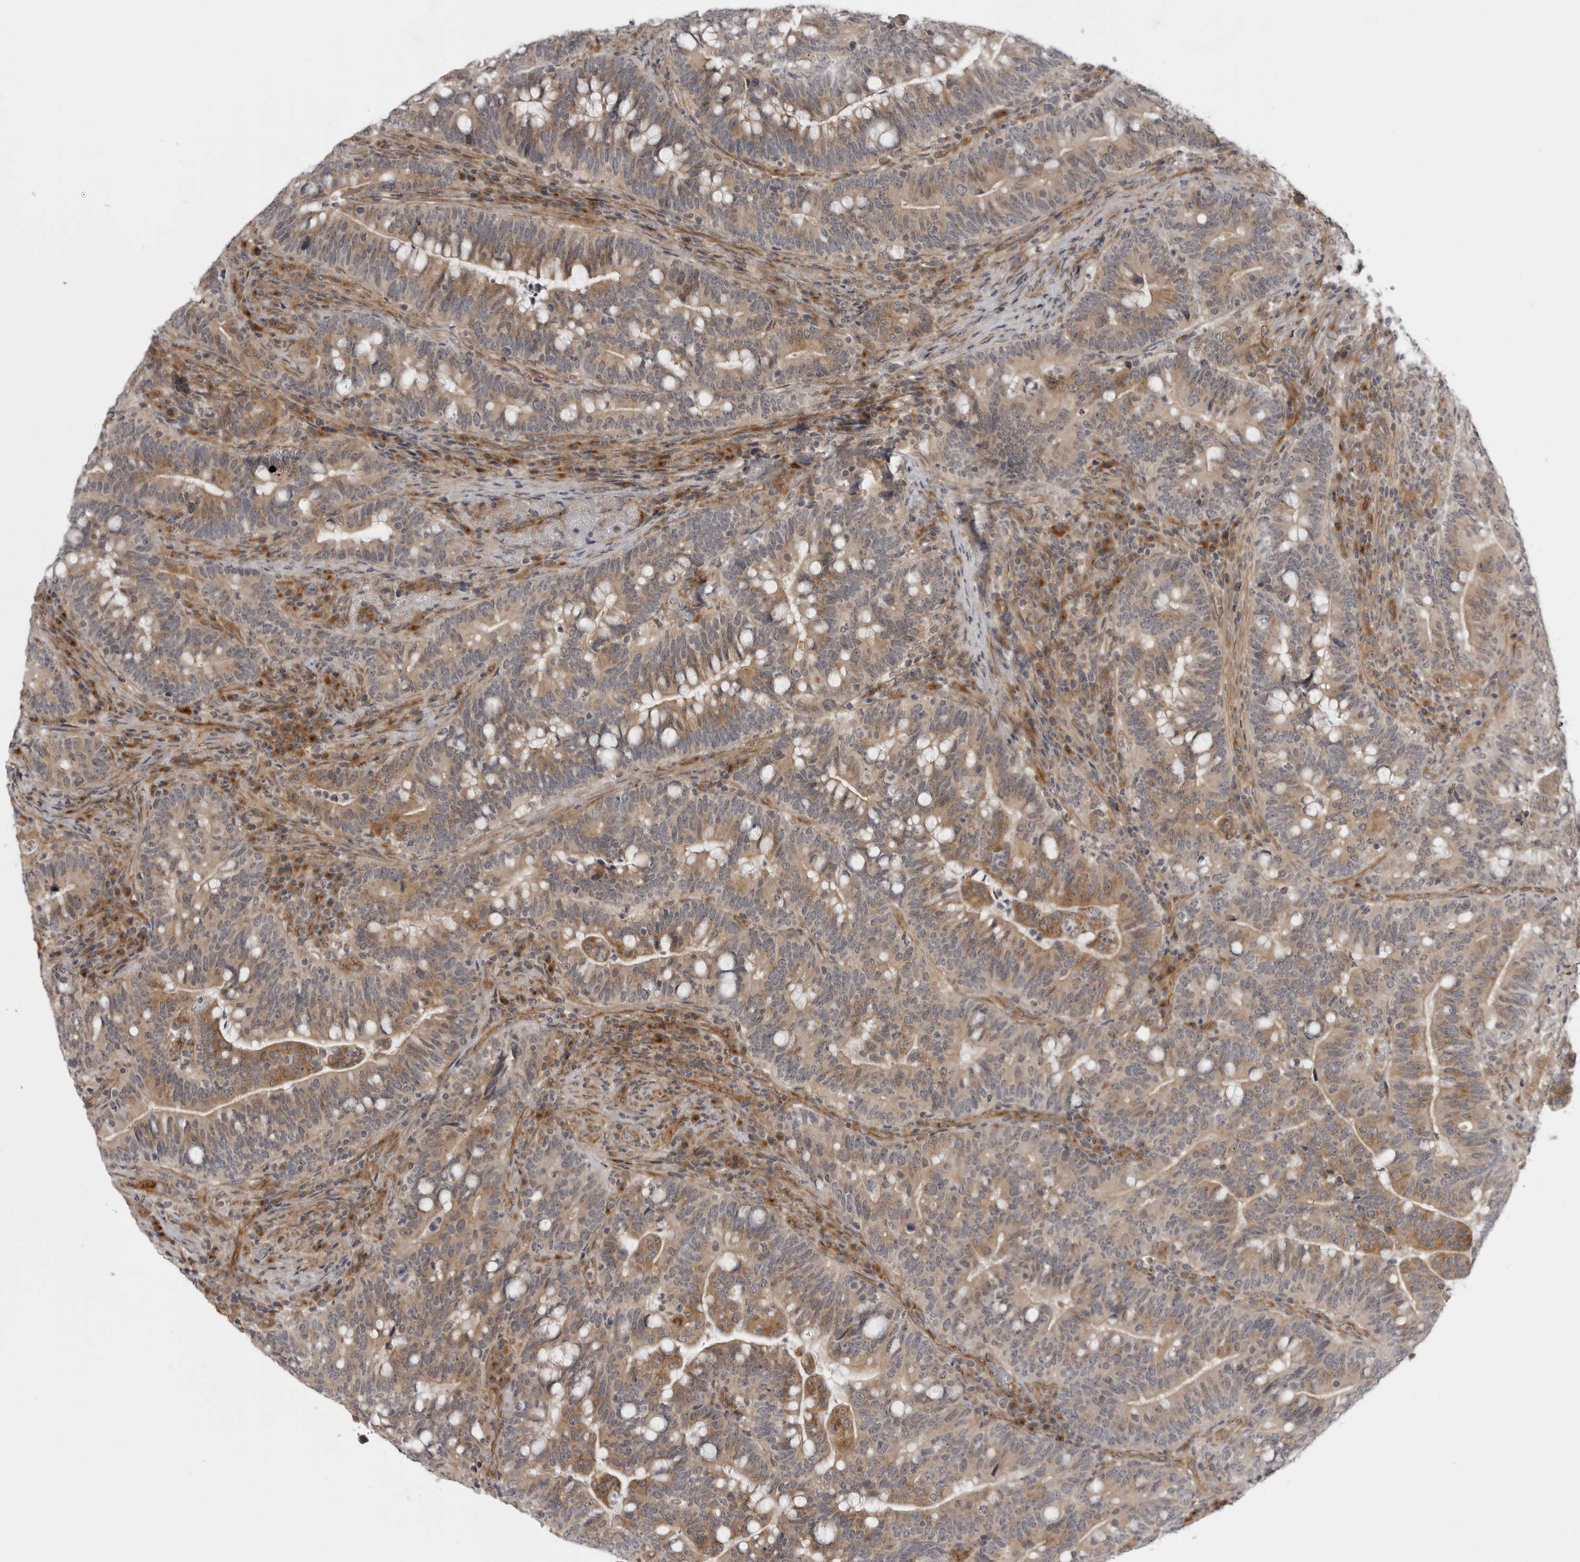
{"staining": {"intensity": "moderate", "quantity": ">75%", "location": "cytoplasmic/membranous"}, "tissue": "colorectal cancer", "cell_type": "Tumor cells", "image_type": "cancer", "snomed": [{"axis": "morphology", "description": "Adenocarcinoma, NOS"}, {"axis": "topography", "description": "Colon"}], "caption": "A histopathology image of human adenocarcinoma (colorectal) stained for a protein demonstrates moderate cytoplasmic/membranous brown staining in tumor cells.", "gene": "LRRC45", "patient": {"sex": "female", "age": 66}}